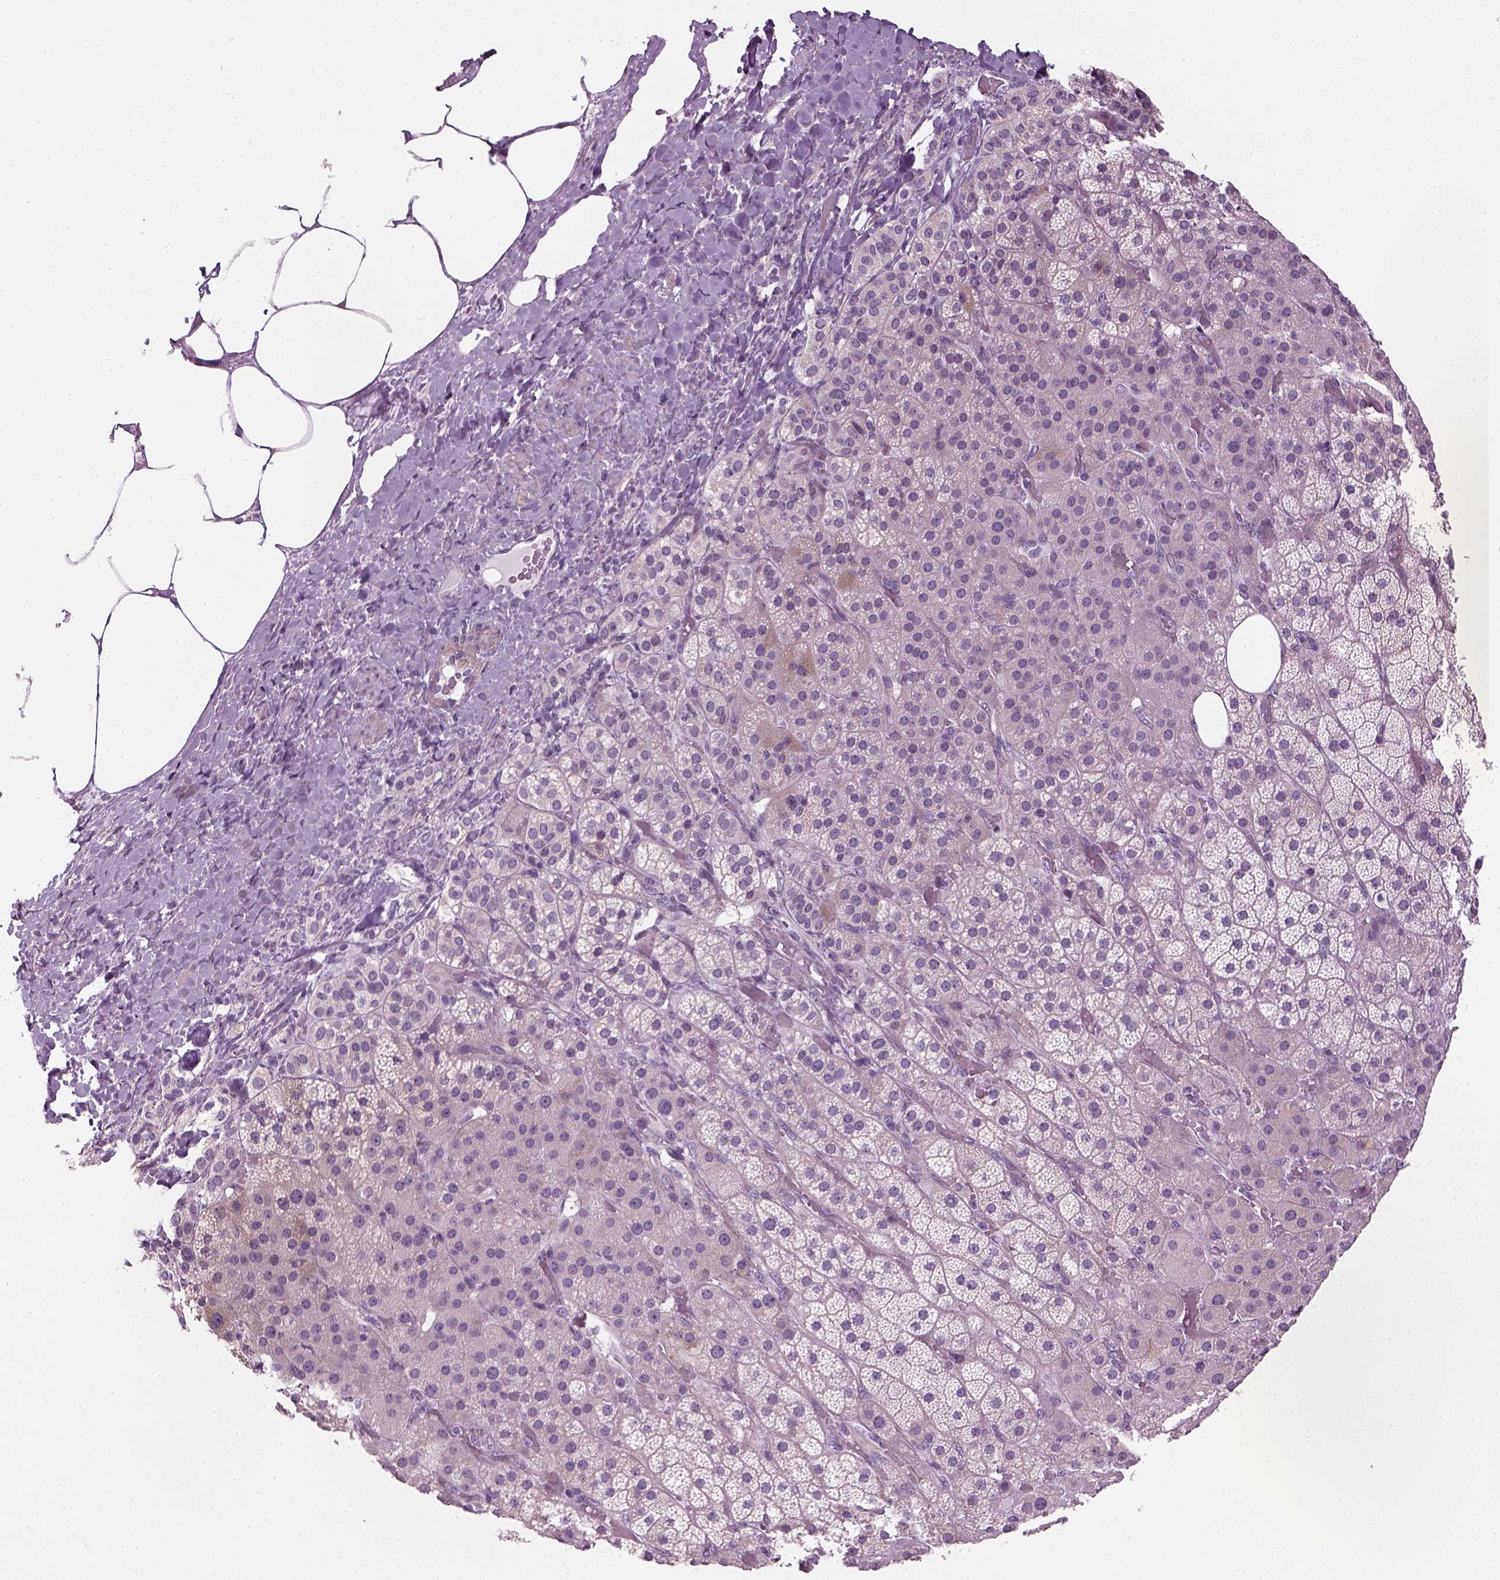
{"staining": {"intensity": "negative", "quantity": "none", "location": "none"}, "tissue": "adrenal gland", "cell_type": "Glandular cells", "image_type": "normal", "snomed": [{"axis": "morphology", "description": "Normal tissue, NOS"}, {"axis": "topography", "description": "Adrenal gland"}], "caption": "Immunohistochemical staining of normal human adrenal gland exhibits no significant positivity in glandular cells.", "gene": "ELOVL3", "patient": {"sex": "male", "age": 57}}